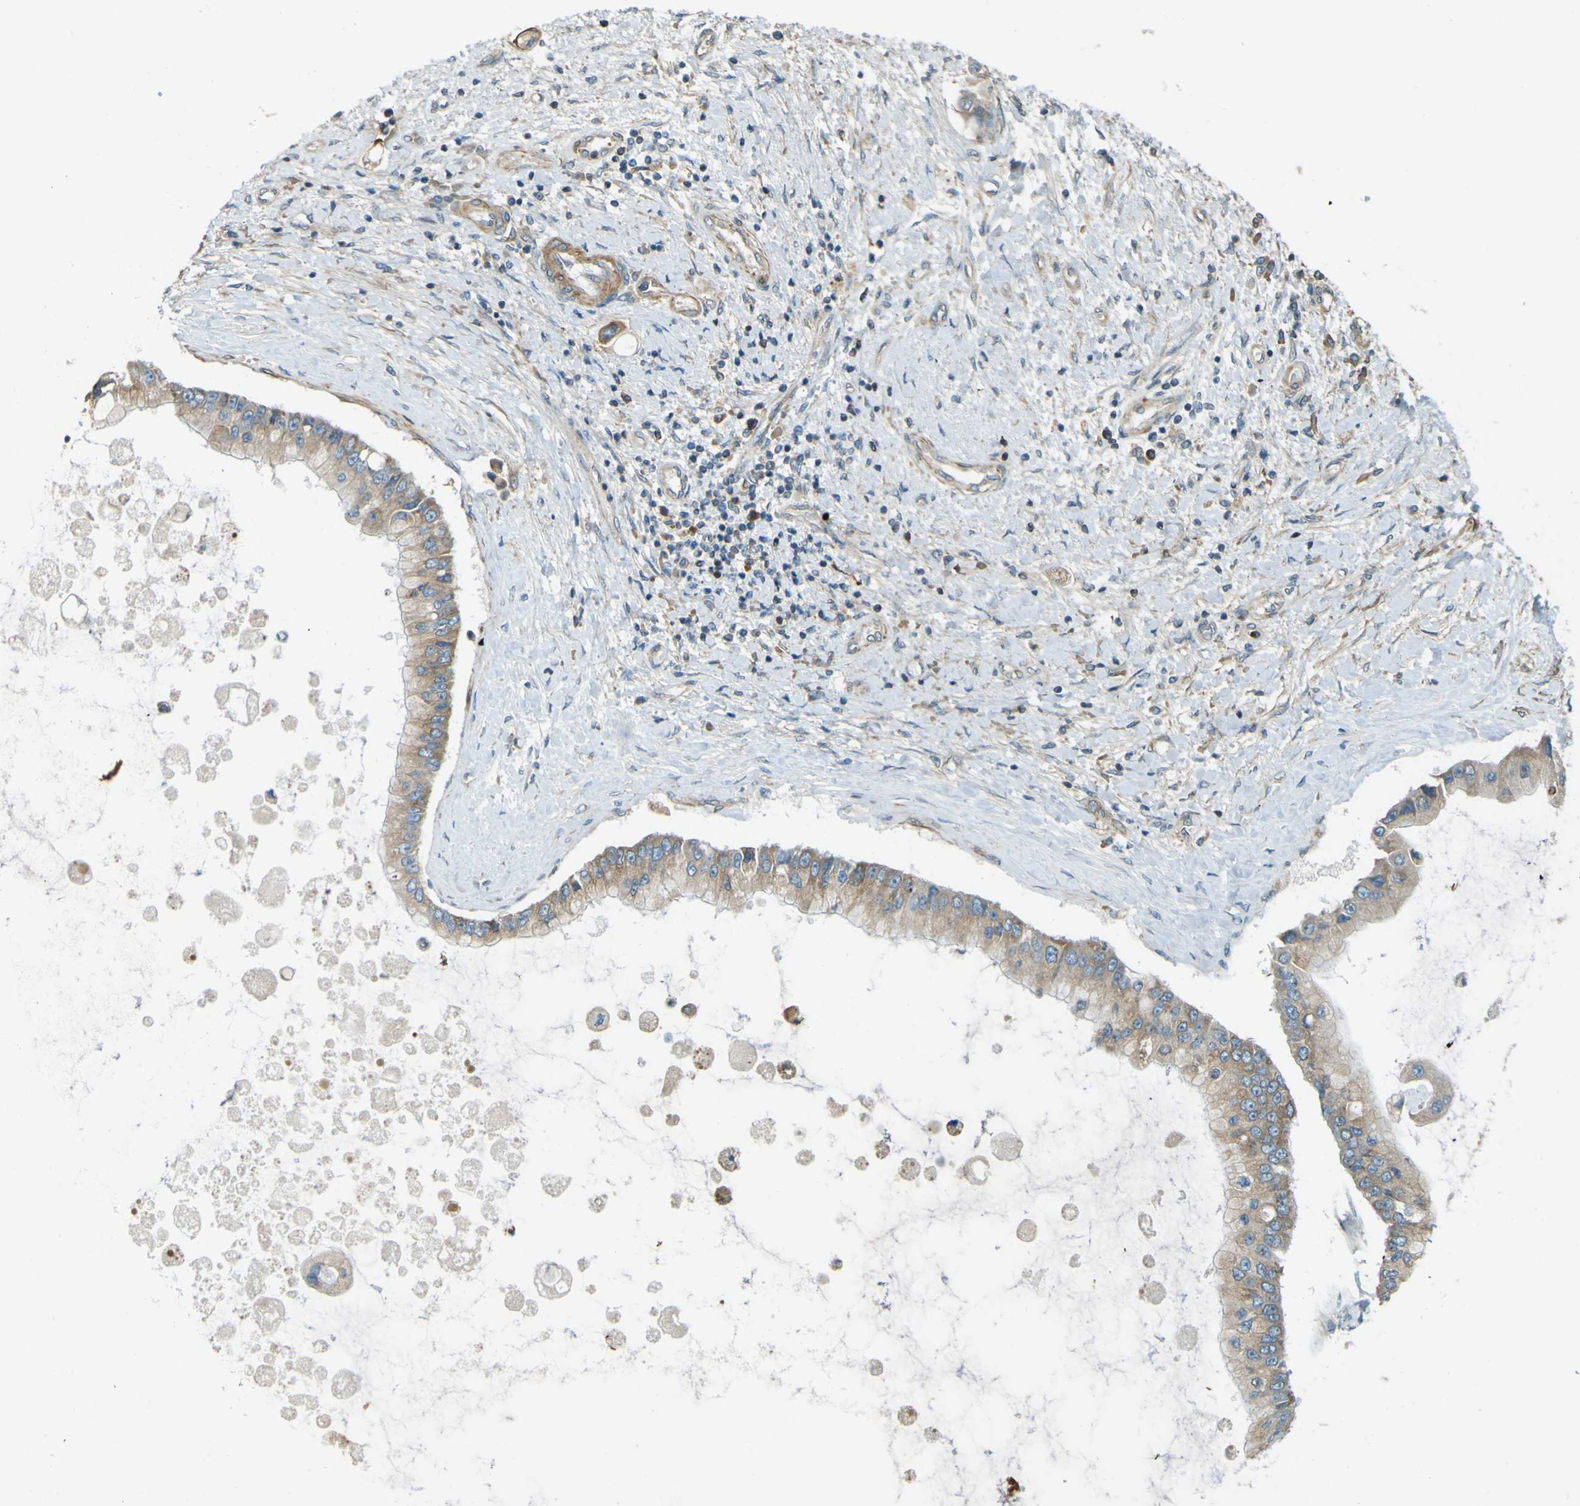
{"staining": {"intensity": "weak", "quantity": ">75%", "location": "cytoplasmic/membranous"}, "tissue": "liver cancer", "cell_type": "Tumor cells", "image_type": "cancer", "snomed": [{"axis": "morphology", "description": "Cholangiocarcinoma"}, {"axis": "topography", "description": "Liver"}], "caption": "IHC staining of liver cancer, which reveals low levels of weak cytoplasmic/membranous staining in approximately >75% of tumor cells indicating weak cytoplasmic/membranous protein positivity. The staining was performed using DAB (3,3'-diaminobenzidine) (brown) for protein detection and nuclei were counterstained in hematoxylin (blue).", "gene": "LPCAT1", "patient": {"sex": "male", "age": 50}}